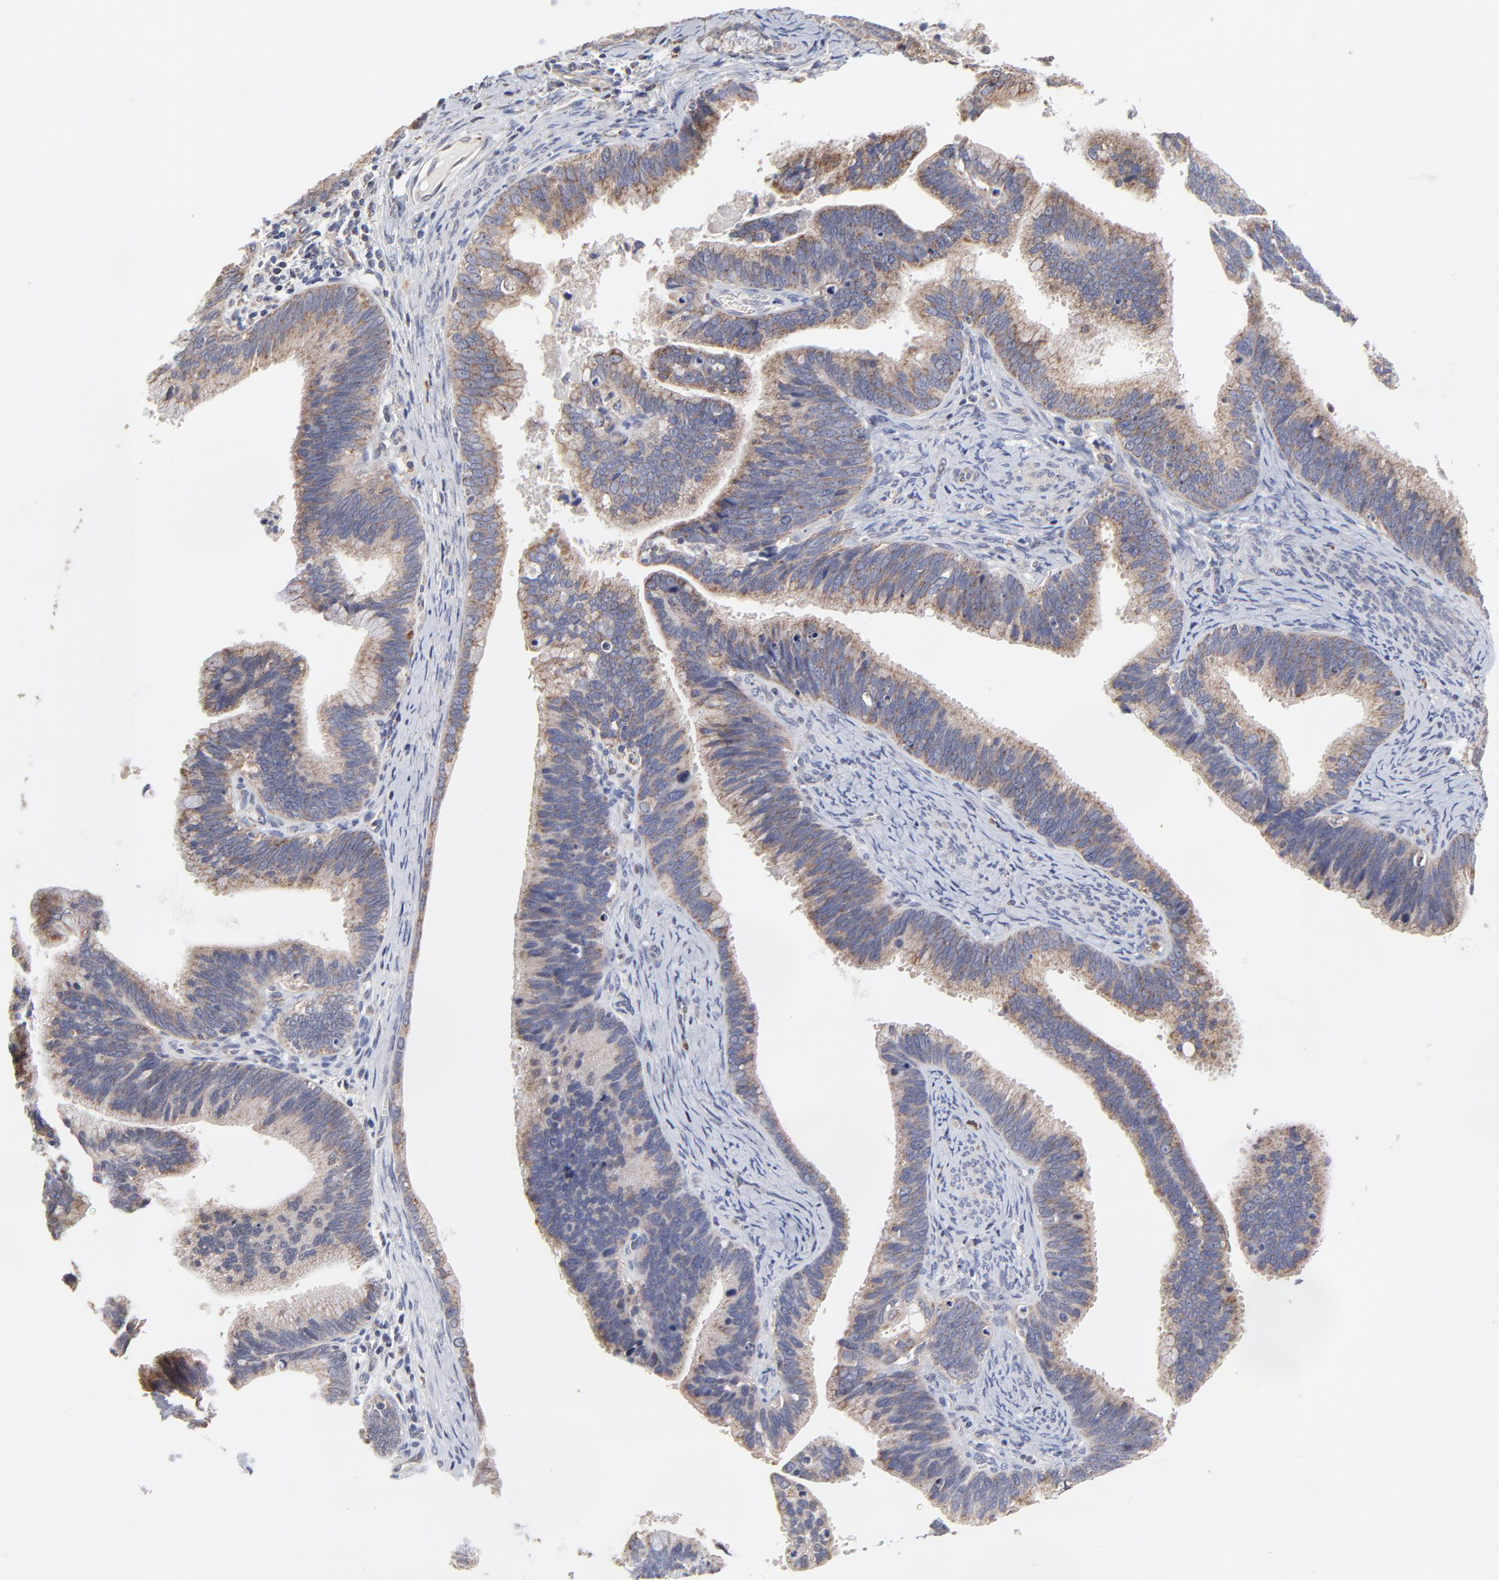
{"staining": {"intensity": "negative", "quantity": "none", "location": "none"}, "tissue": "cervical cancer", "cell_type": "Tumor cells", "image_type": "cancer", "snomed": [{"axis": "morphology", "description": "Adenocarcinoma, NOS"}, {"axis": "topography", "description": "Cervix"}], "caption": "Tumor cells are negative for brown protein staining in cervical cancer (adenocarcinoma).", "gene": "ZNF550", "patient": {"sex": "female", "age": 47}}